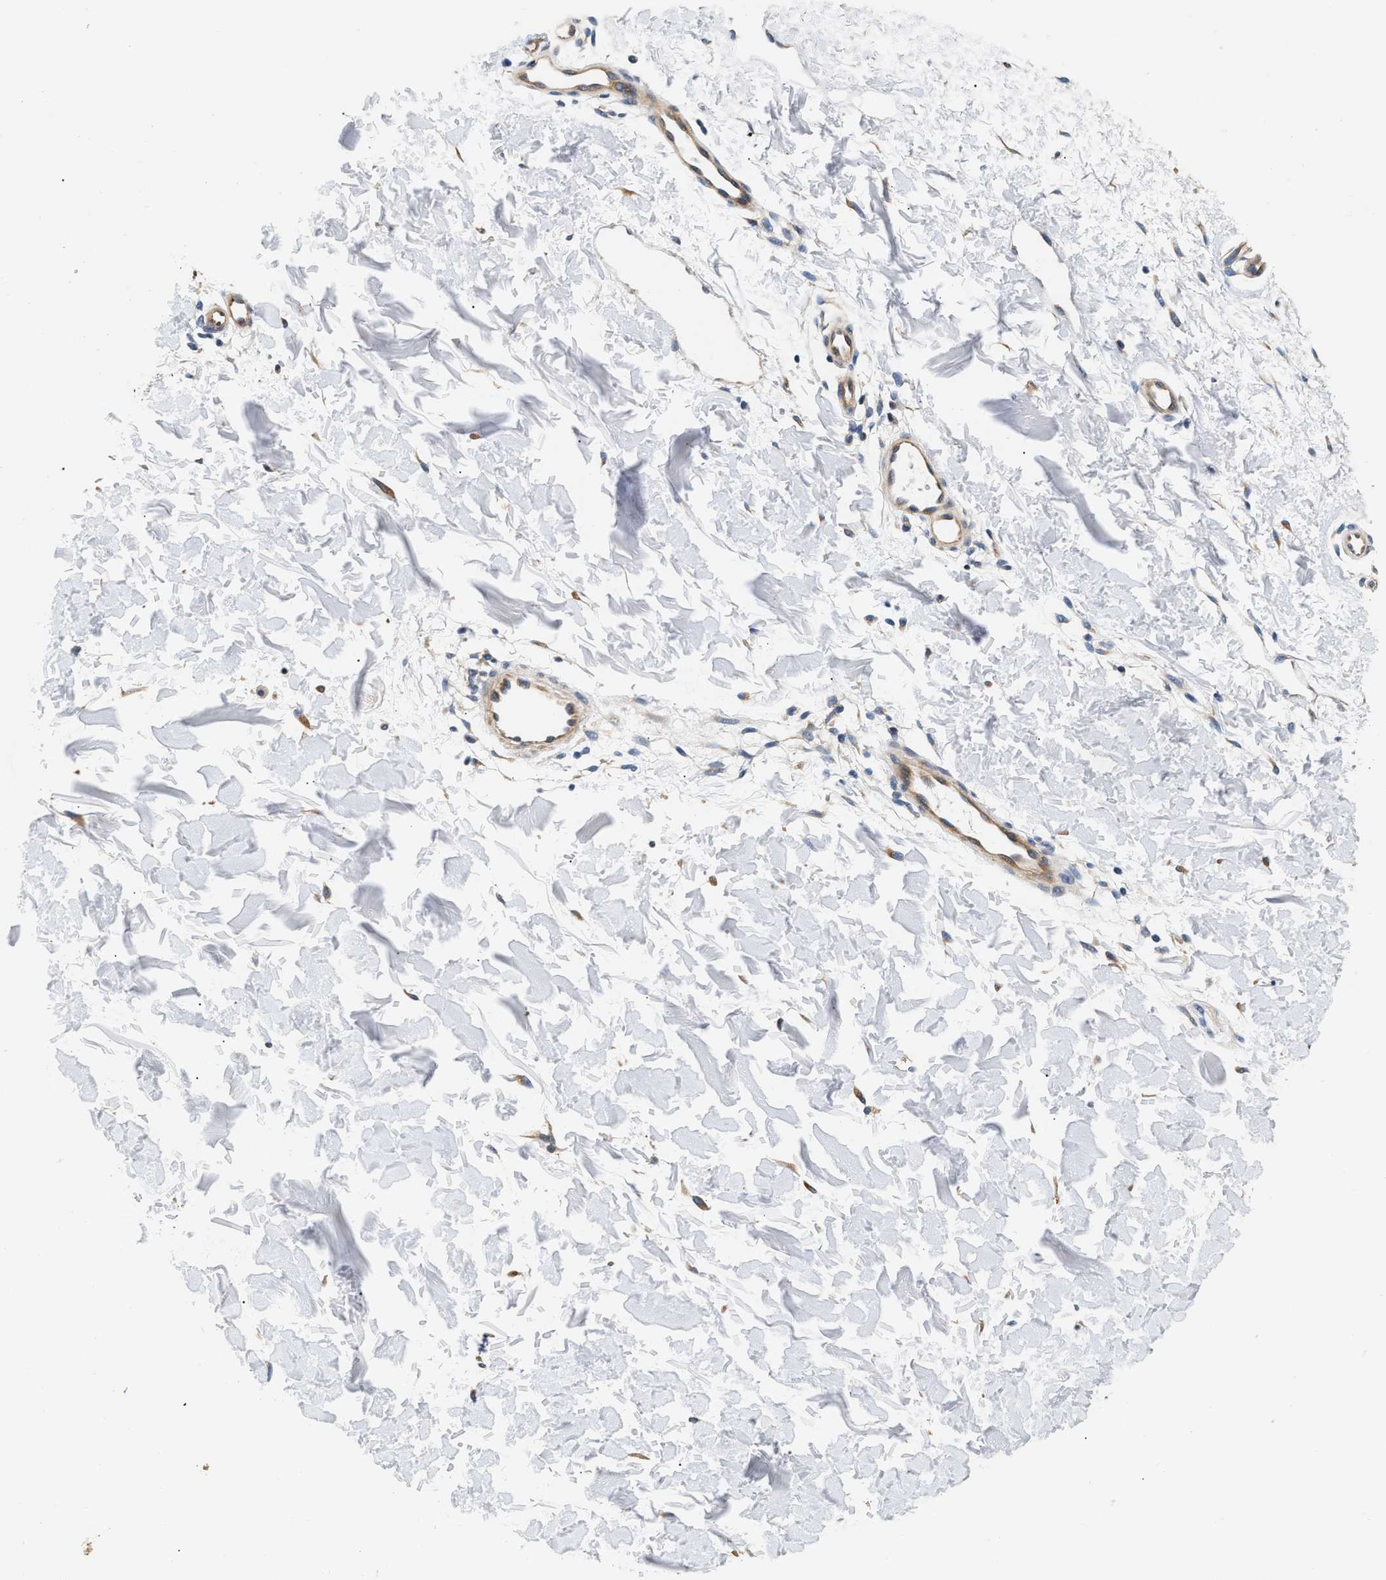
{"staining": {"intensity": "negative", "quantity": "none", "location": "none"}, "tissue": "skin", "cell_type": "Fibroblasts", "image_type": "normal", "snomed": [{"axis": "morphology", "description": "Normal tissue, NOS"}, {"axis": "morphology", "description": "Malignant melanoma, NOS"}, {"axis": "topography", "description": "Skin"}], "caption": "This is an immunohistochemistry (IHC) photomicrograph of normal skin. There is no staining in fibroblasts.", "gene": "IFT74", "patient": {"sex": "male", "age": 83}}